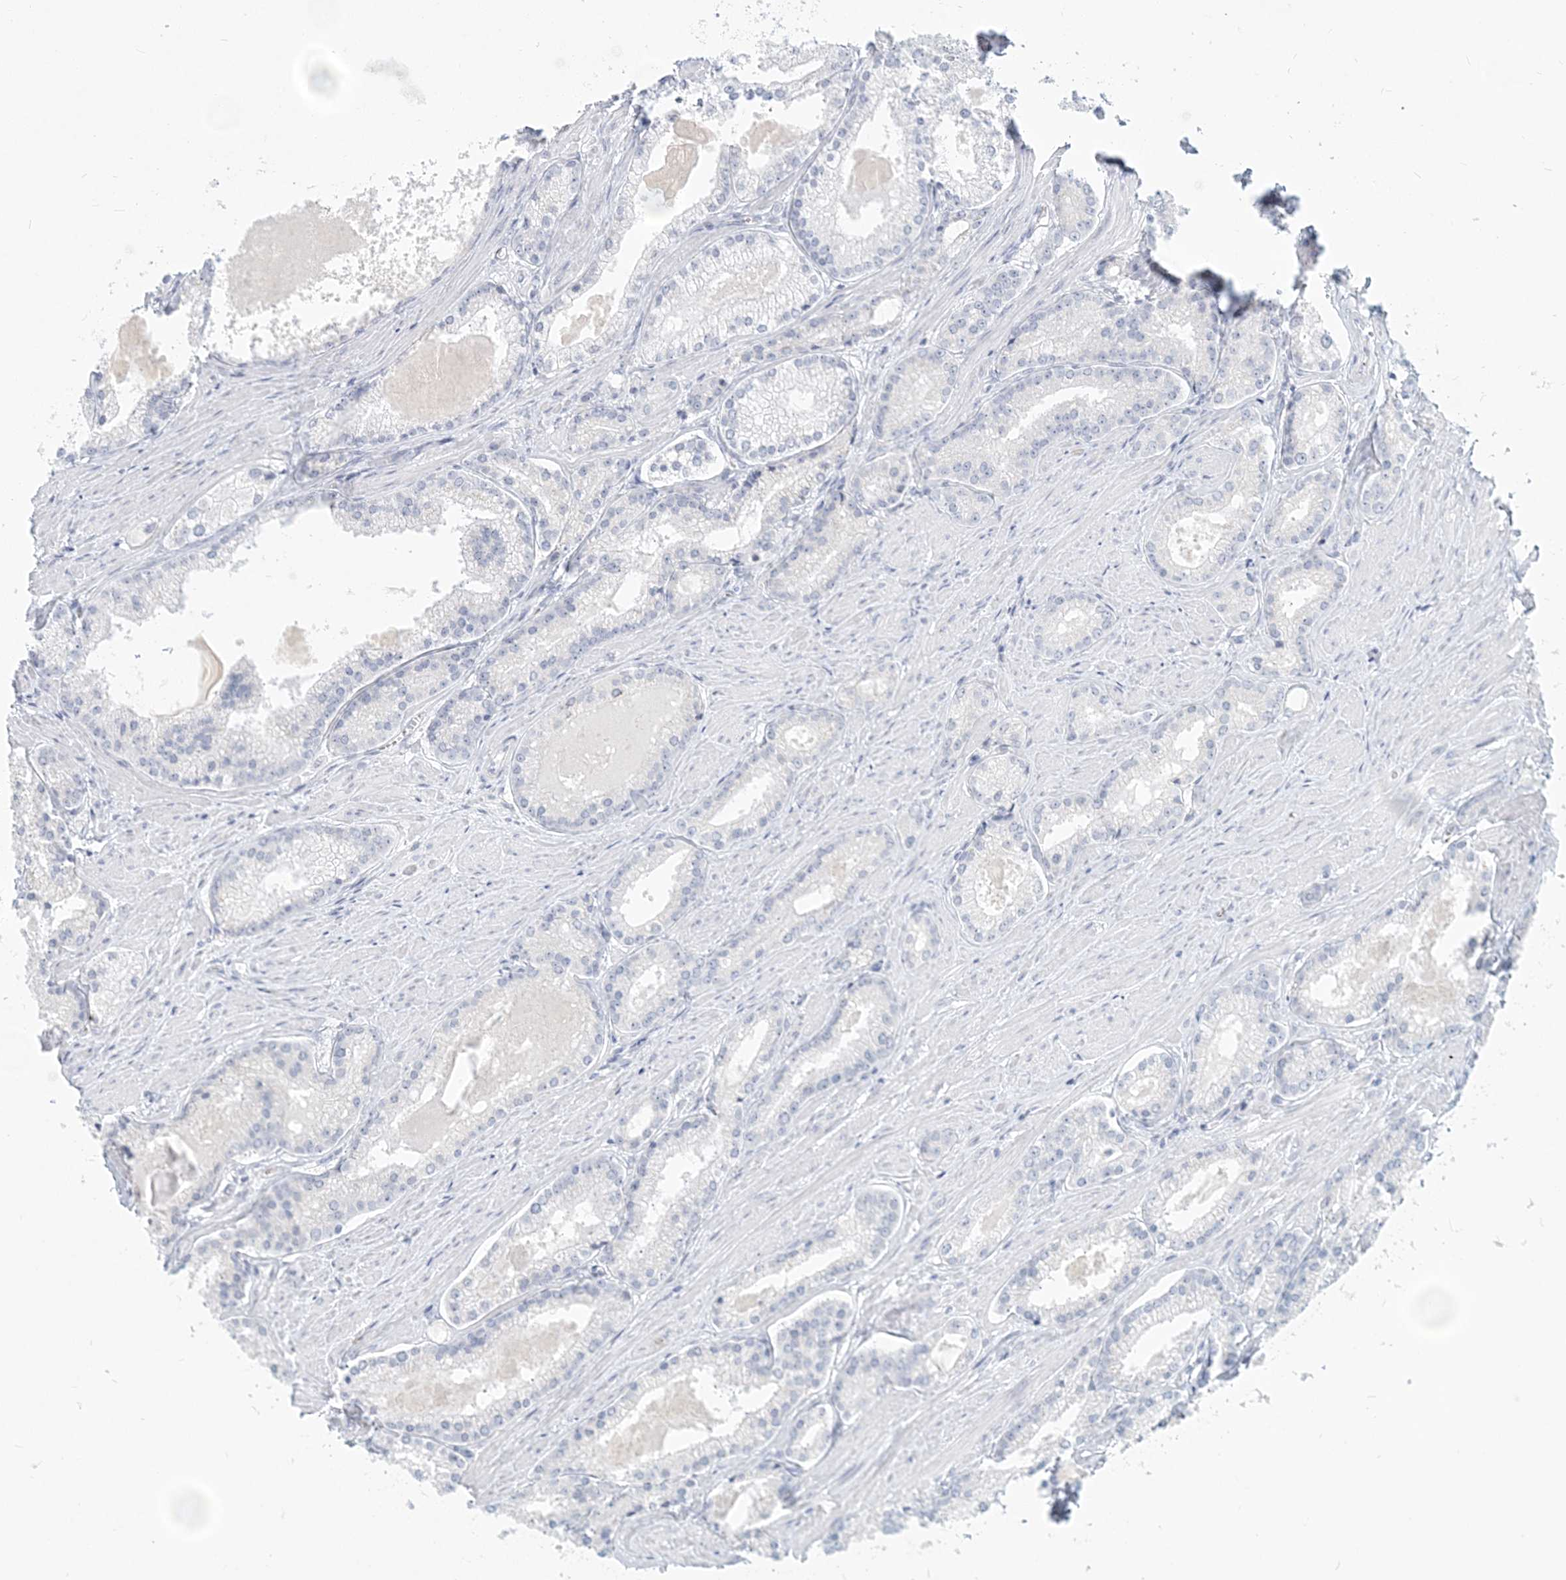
{"staining": {"intensity": "negative", "quantity": "none", "location": "none"}, "tissue": "prostate cancer", "cell_type": "Tumor cells", "image_type": "cancer", "snomed": [{"axis": "morphology", "description": "Adenocarcinoma, Low grade"}, {"axis": "topography", "description": "Prostate"}], "caption": "Immunohistochemistry of prostate cancer (low-grade adenocarcinoma) exhibits no expression in tumor cells.", "gene": "CSN1S1", "patient": {"sex": "male", "age": 54}}